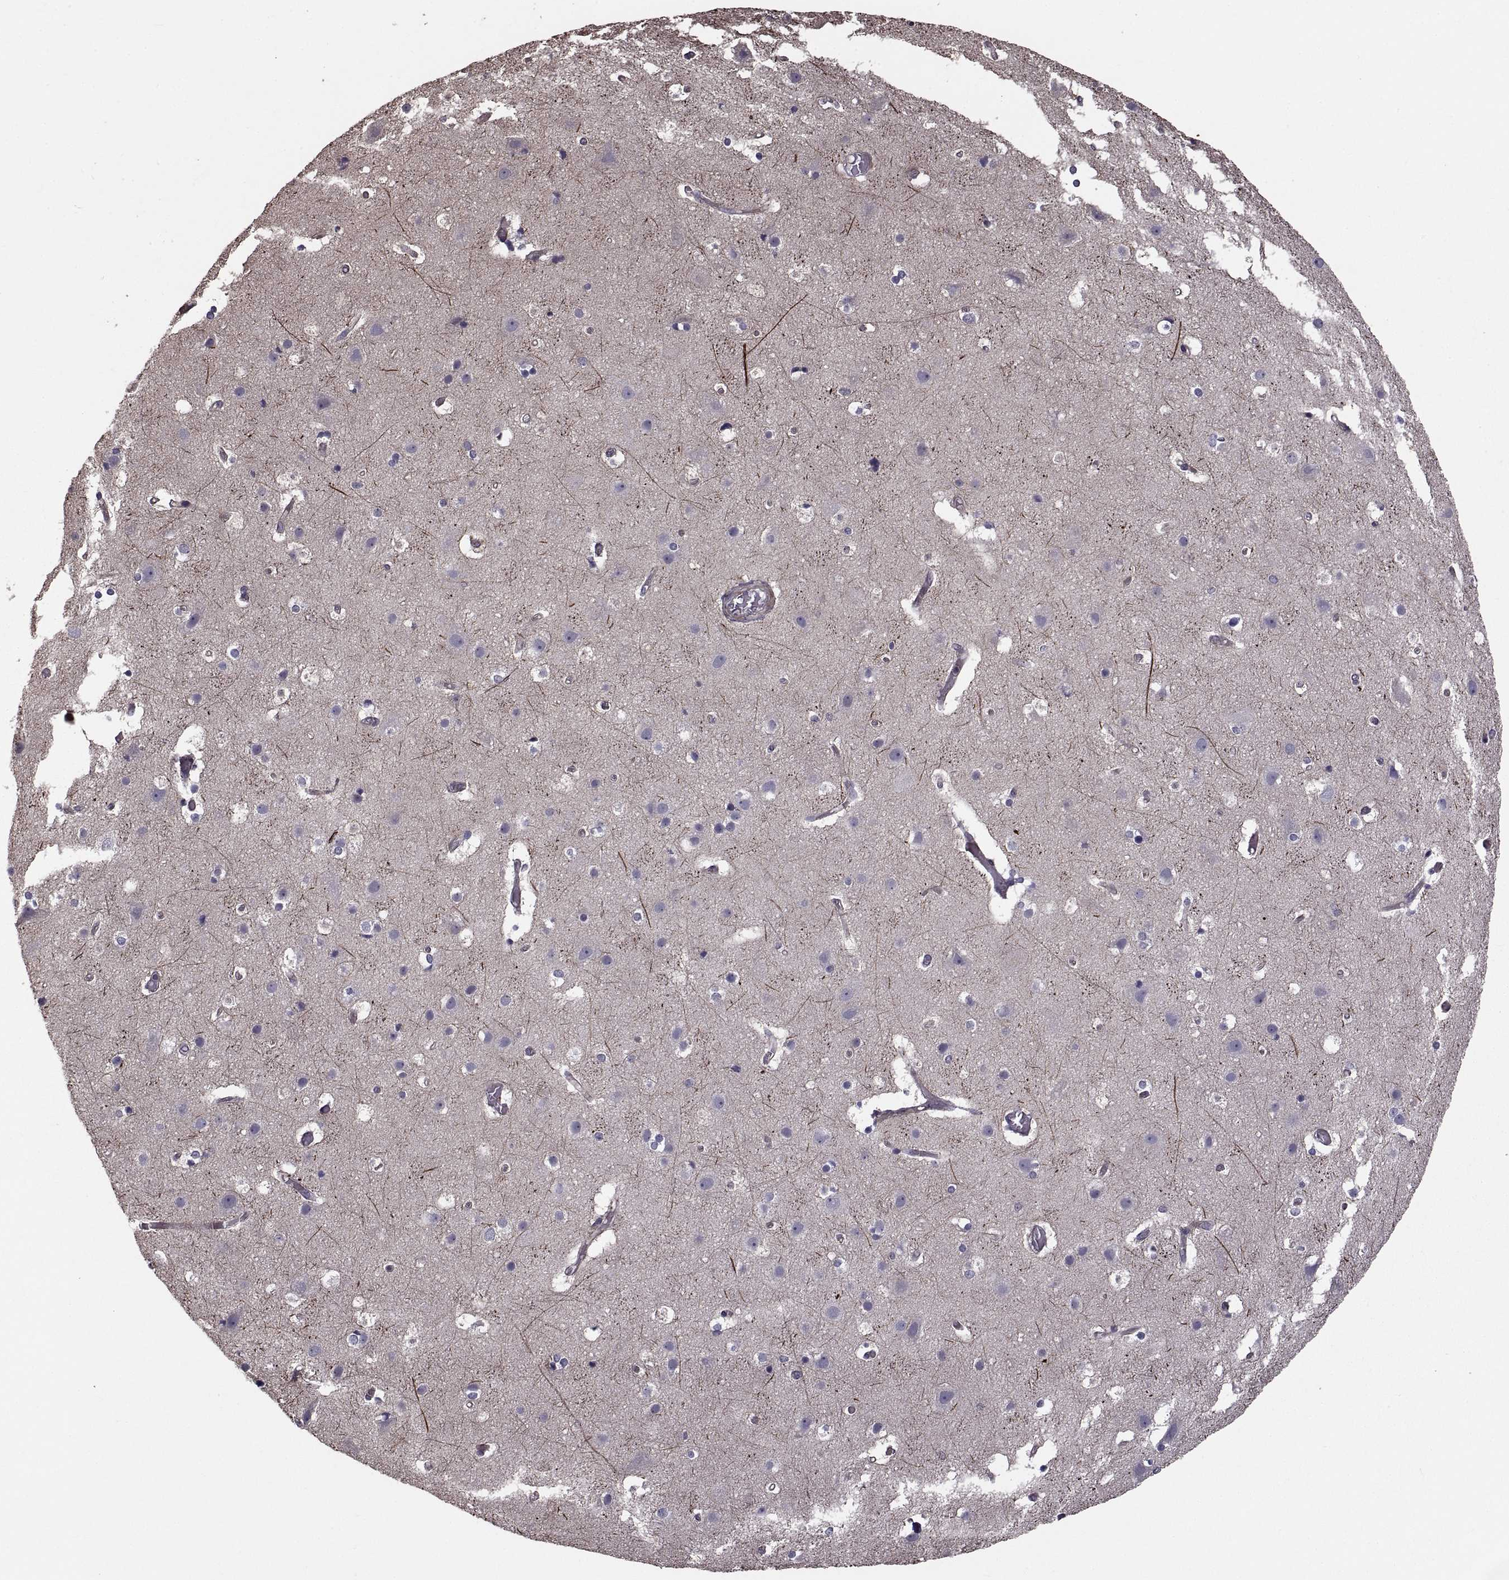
{"staining": {"intensity": "negative", "quantity": "none", "location": "none"}, "tissue": "cerebral cortex", "cell_type": "Endothelial cells", "image_type": "normal", "snomed": [{"axis": "morphology", "description": "Normal tissue, NOS"}, {"axis": "topography", "description": "Cerebral cortex"}], "caption": "Histopathology image shows no significant protein positivity in endothelial cells of normal cerebral cortex.", "gene": "PMM2", "patient": {"sex": "female", "age": 52}}